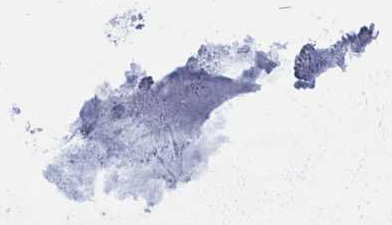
{"staining": {"intensity": "negative", "quantity": "none", "location": "none"}, "tissue": "adipose tissue", "cell_type": "Adipocytes", "image_type": "normal", "snomed": [{"axis": "morphology", "description": "Normal tissue, NOS"}, {"axis": "topography", "description": "Cartilage tissue"}], "caption": "This is an IHC histopathology image of normal human adipose tissue. There is no positivity in adipocytes.", "gene": "VTN", "patient": {"sex": "male", "age": 81}}